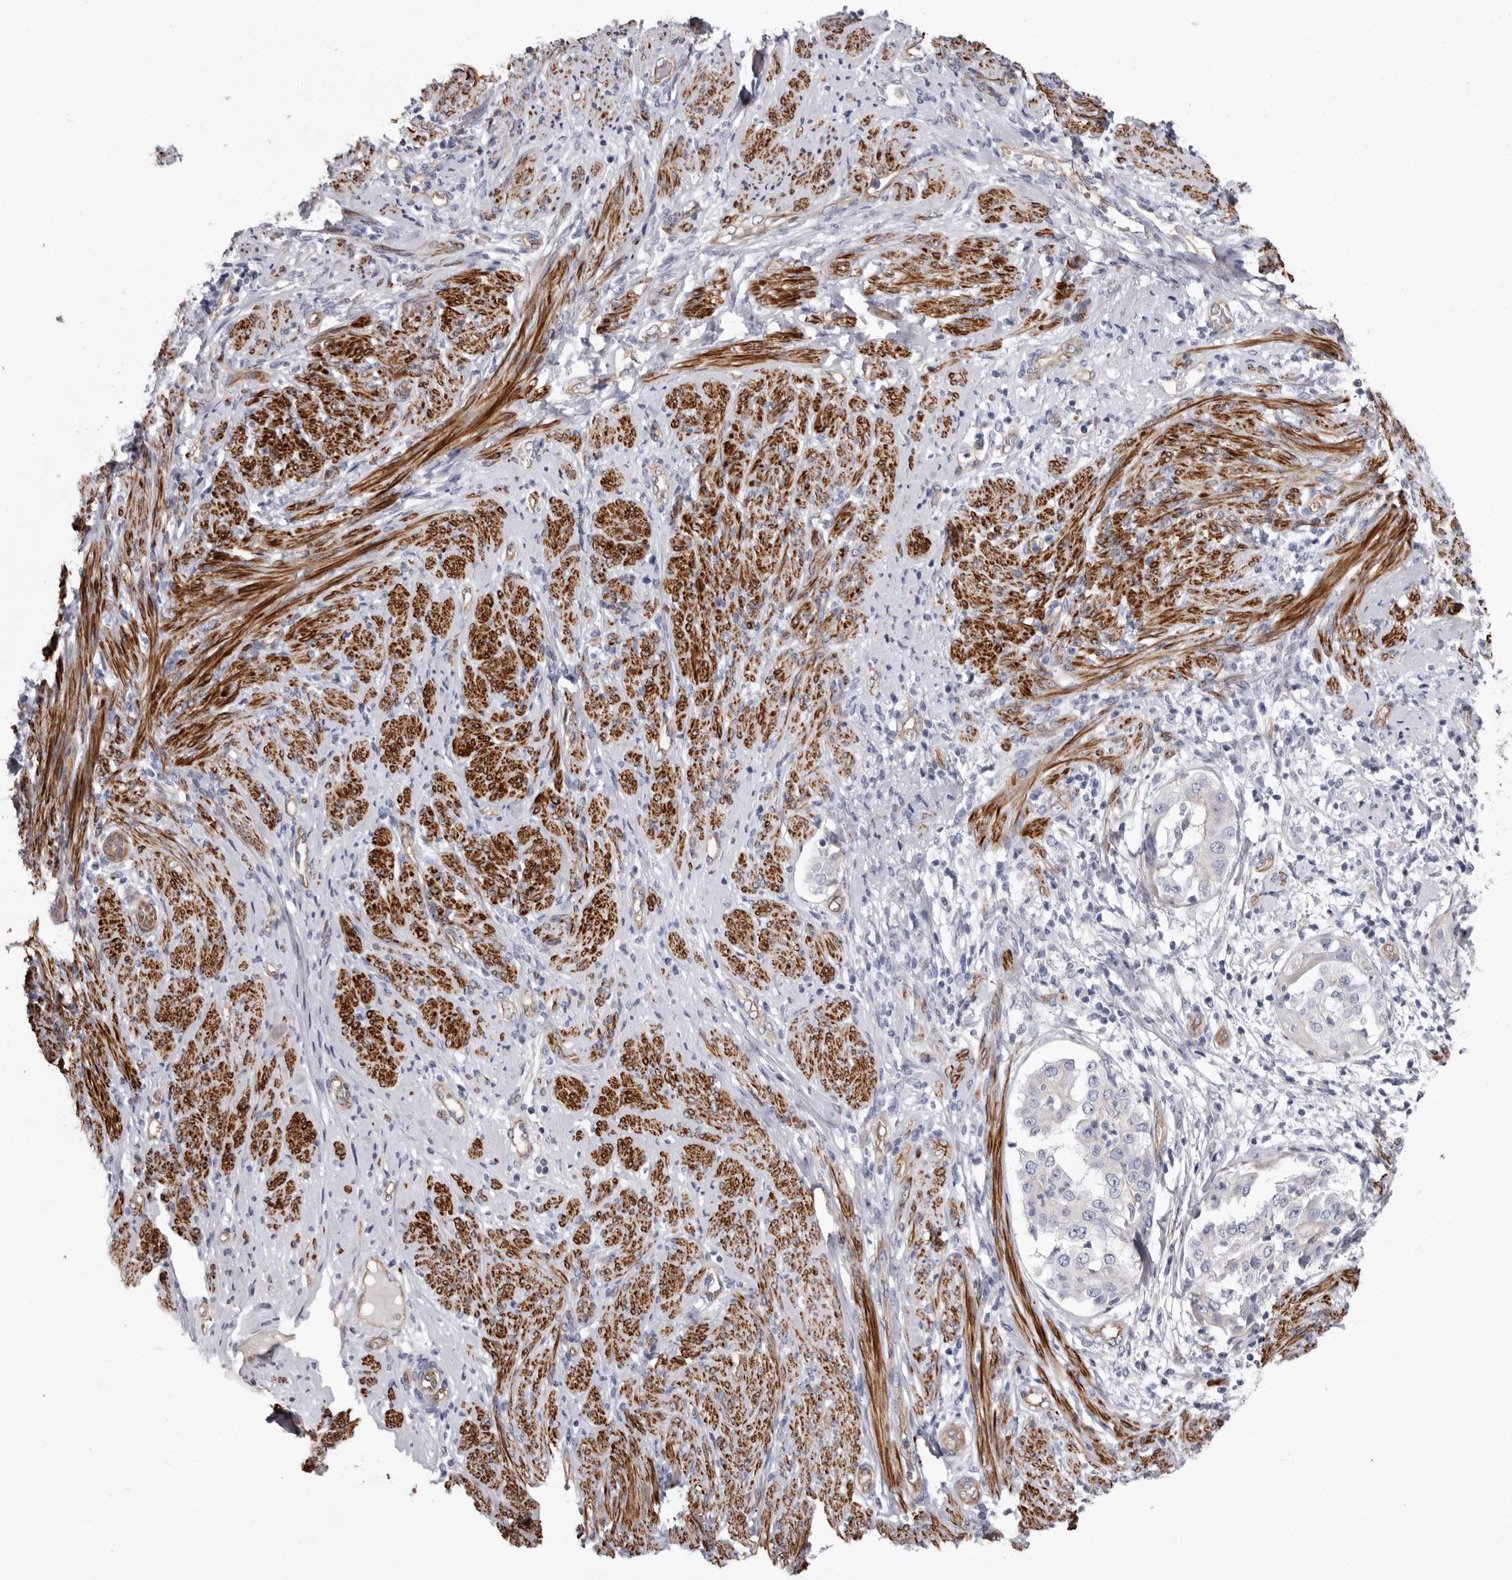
{"staining": {"intensity": "negative", "quantity": "none", "location": "none"}, "tissue": "endometrial cancer", "cell_type": "Tumor cells", "image_type": "cancer", "snomed": [{"axis": "morphology", "description": "Adenocarcinoma, NOS"}, {"axis": "topography", "description": "Endometrium"}], "caption": "Human endometrial cancer stained for a protein using immunohistochemistry displays no expression in tumor cells.", "gene": "ADGRL4", "patient": {"sex": "female", "age": 85}}